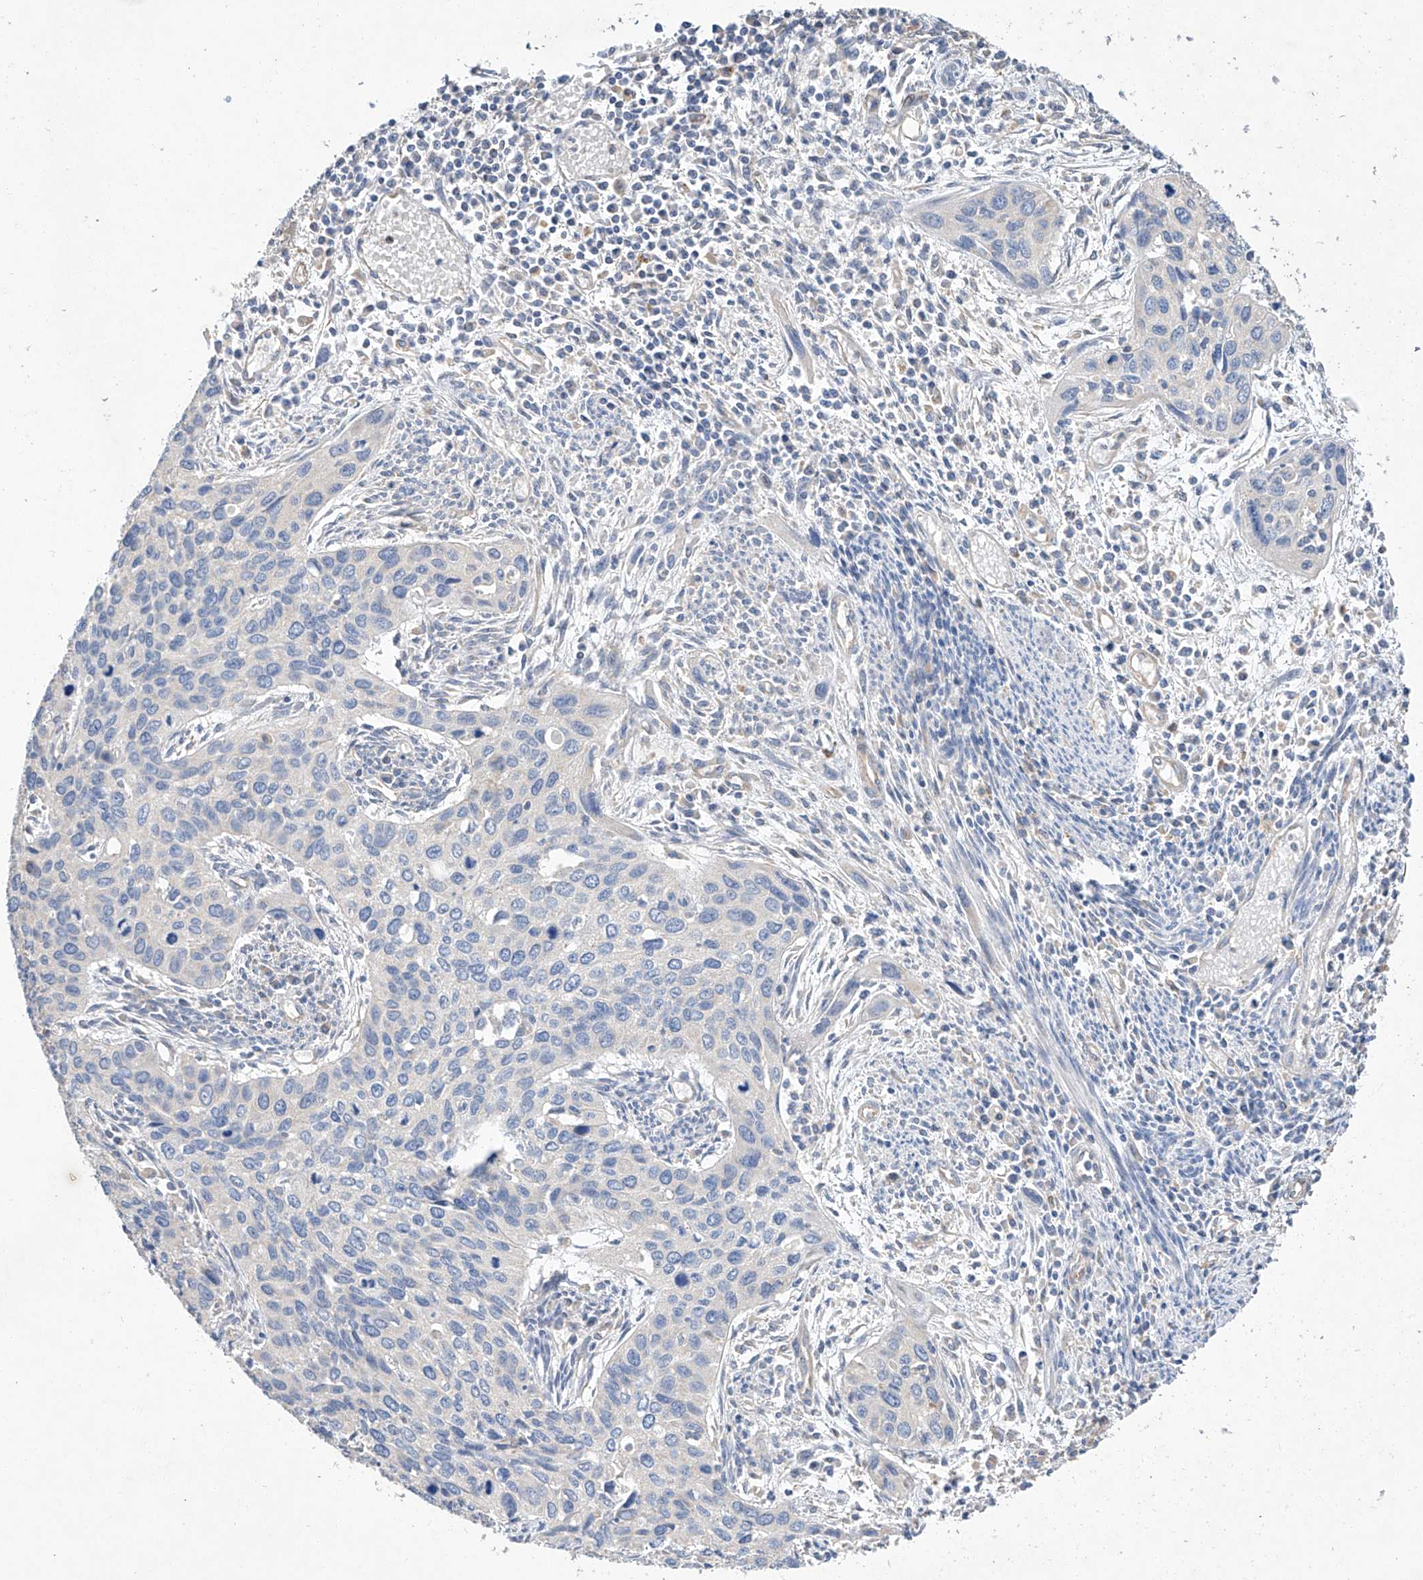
{"staining": {"intensity": "negative", "quantity": "none", "location": "none"}, "tissue": "cervical cancer", "cell_type": "Tumor cells", "image_type": "cancer", "snomed": [{"axis": "morphology", "description": "Squamous cell carcinoma, NOS"}, {"axis": "topography", "description": "Cervix"}], "caption": "High power microscopy image of an immunohistochemistry (IHC) micrograph of cervical cancer, revealing no significant staining in tumor cells.", "gene": "AMD1", "patient": {"sex": "female", "age": 55}}